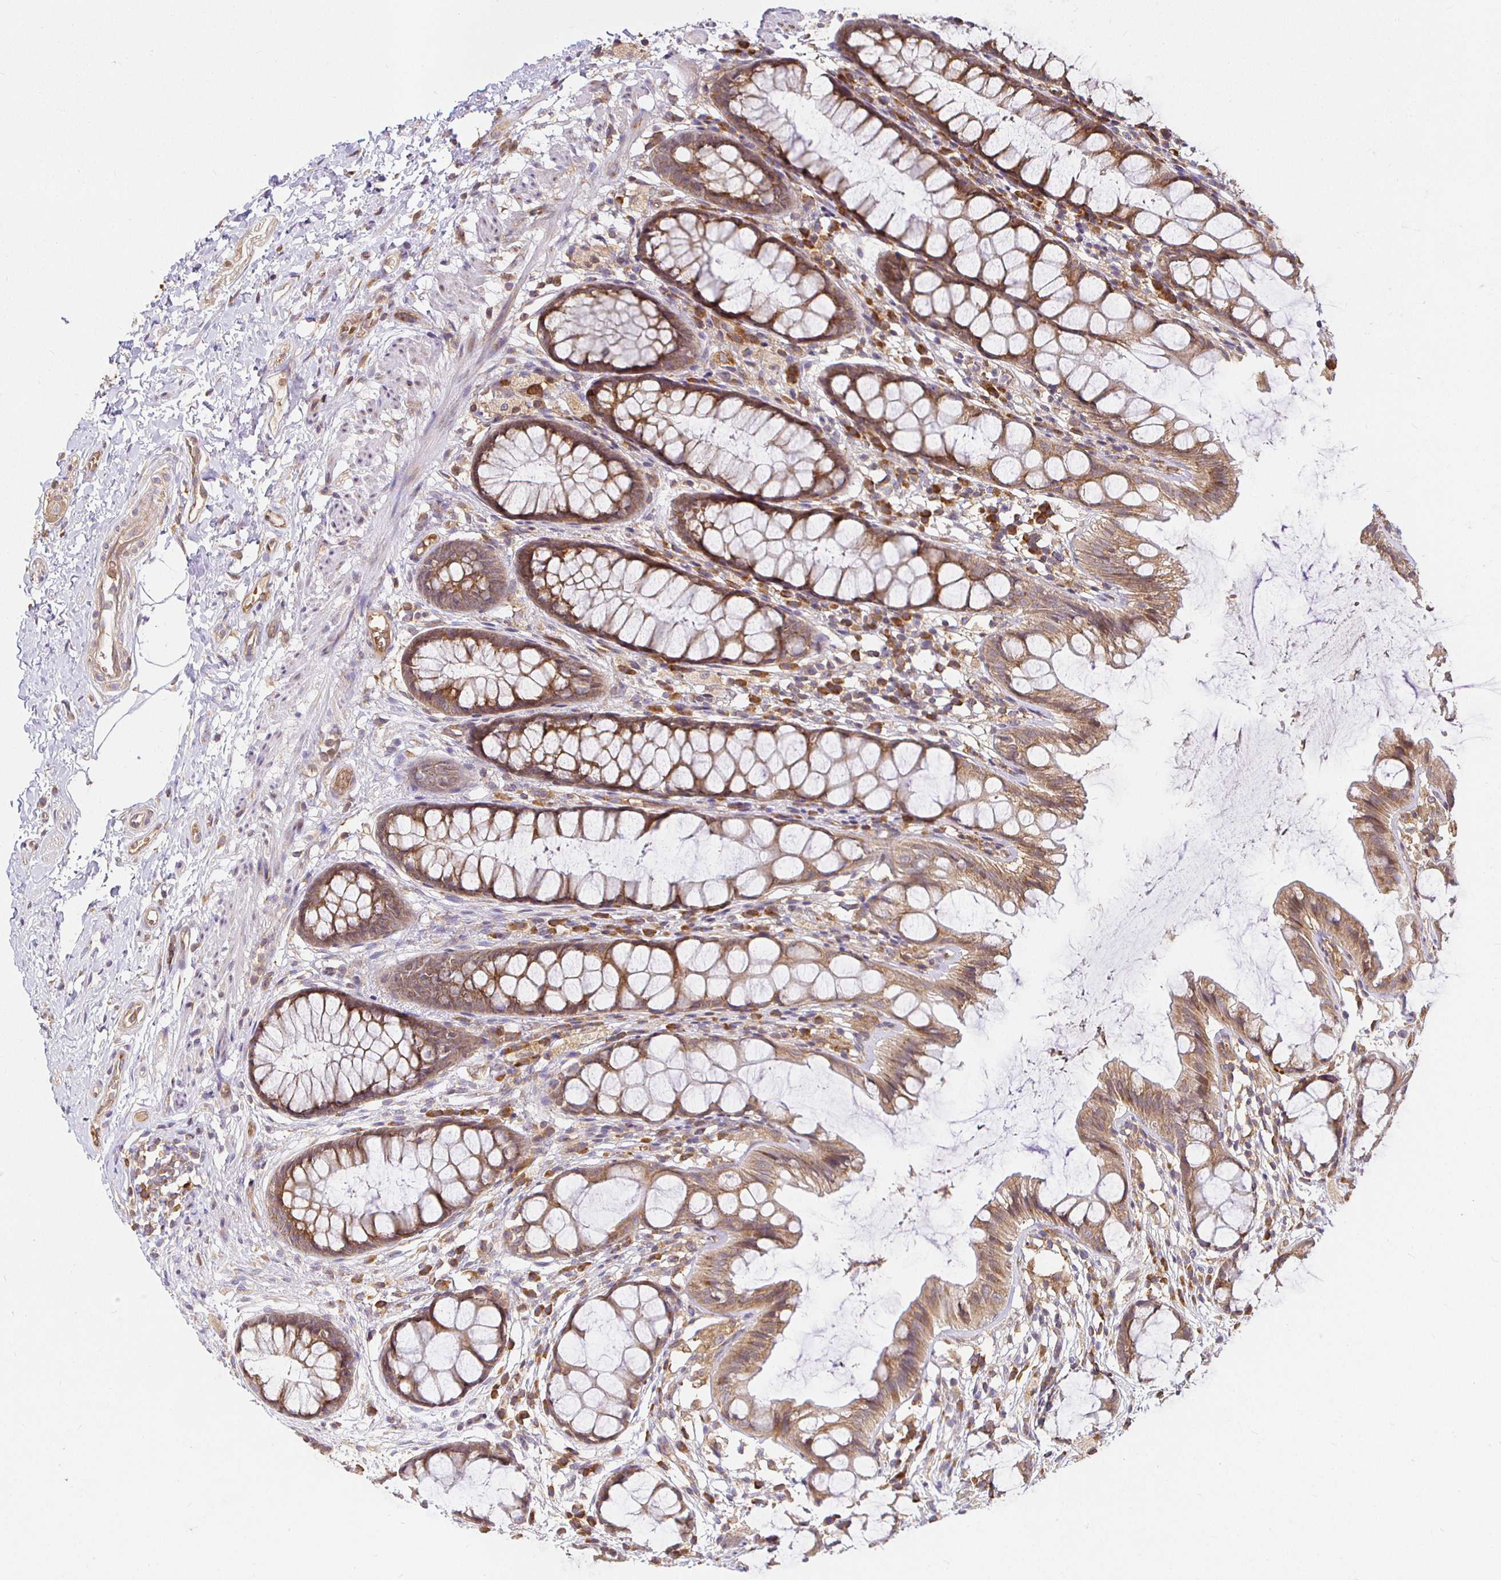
{"staining": {"intensity": "moderate", "quantity": ">75%", "location": "cytoplasmic/membranous"}, "tissue": "rectum", "cell_type": "Glandular cells", "image_type": "normal", "snomed": [{"axis": "morphology", "description": "Normal tissue, NOS"}, {"axis": "topography", "description": "Rectum"}], "caption": "Brown immunohistochemical staining in normal human rectum displays moderate cytoplasmic/membranous positivity in about >75% of glandular cells.", "gene": "IRAK1", "patient": {"sex": "female", "age": 62}}